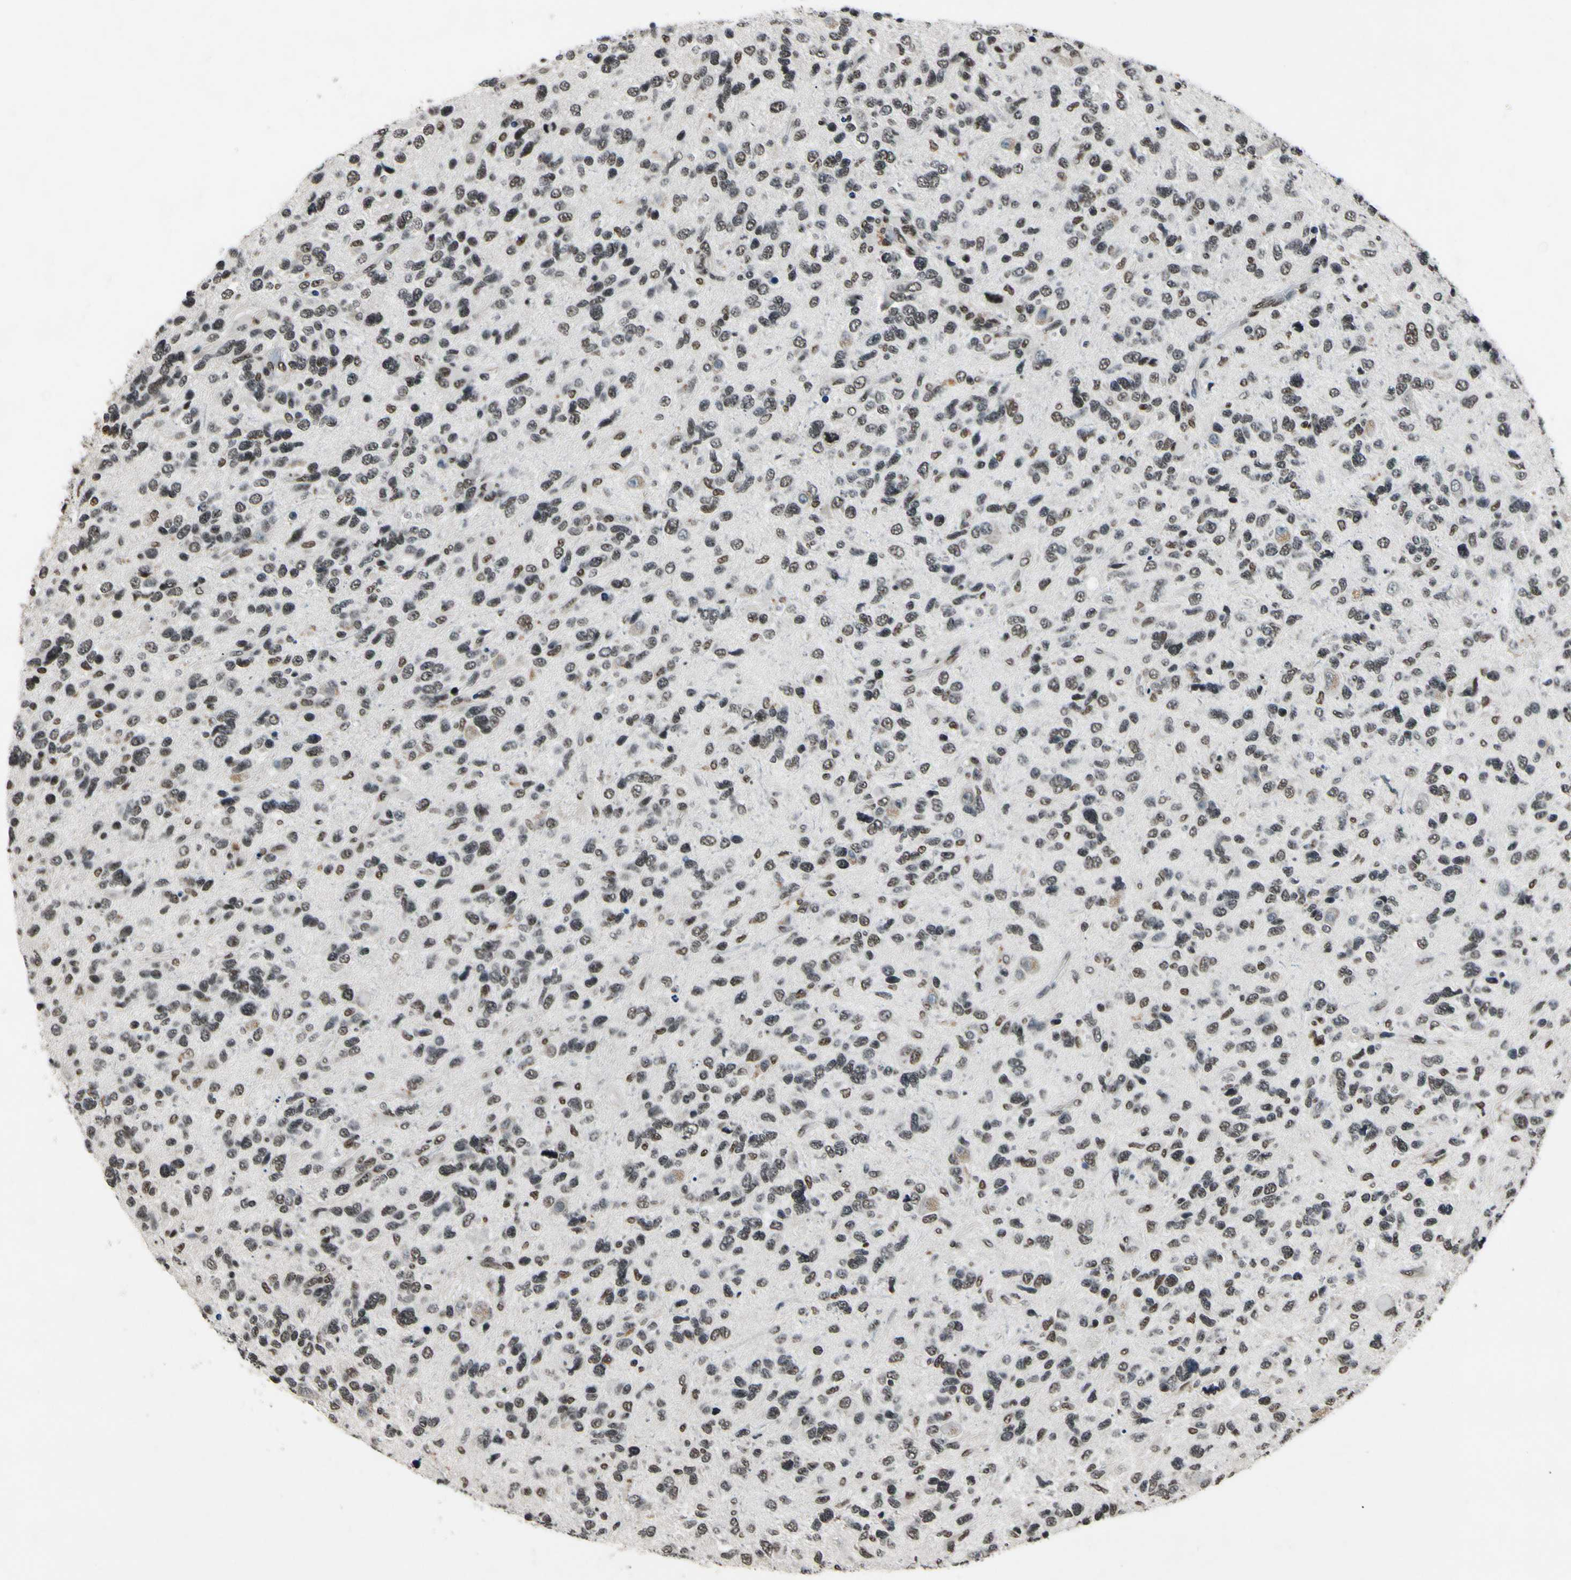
{"staining": {"intensity": "moderate", "quantity": "<25%", "location": "nuclear"}, "tissue": "glioma", "cell_type": "Tumor cells", "image_type": "cancer", "snomed": [{"axis": "morphology", "description": "Glioma, malignant, High grade"}, {"axis": "topography", "description": "Brain"}], "caption": "This photomicrograph displays glioma stained with IHC to label a protein in brown. The nuclear of tumor cells show moderate positivity for the protein. Nuclei are counter-stained blue.", "gene": "RECQL", "patient": {"sex": "female", "age": 58}}